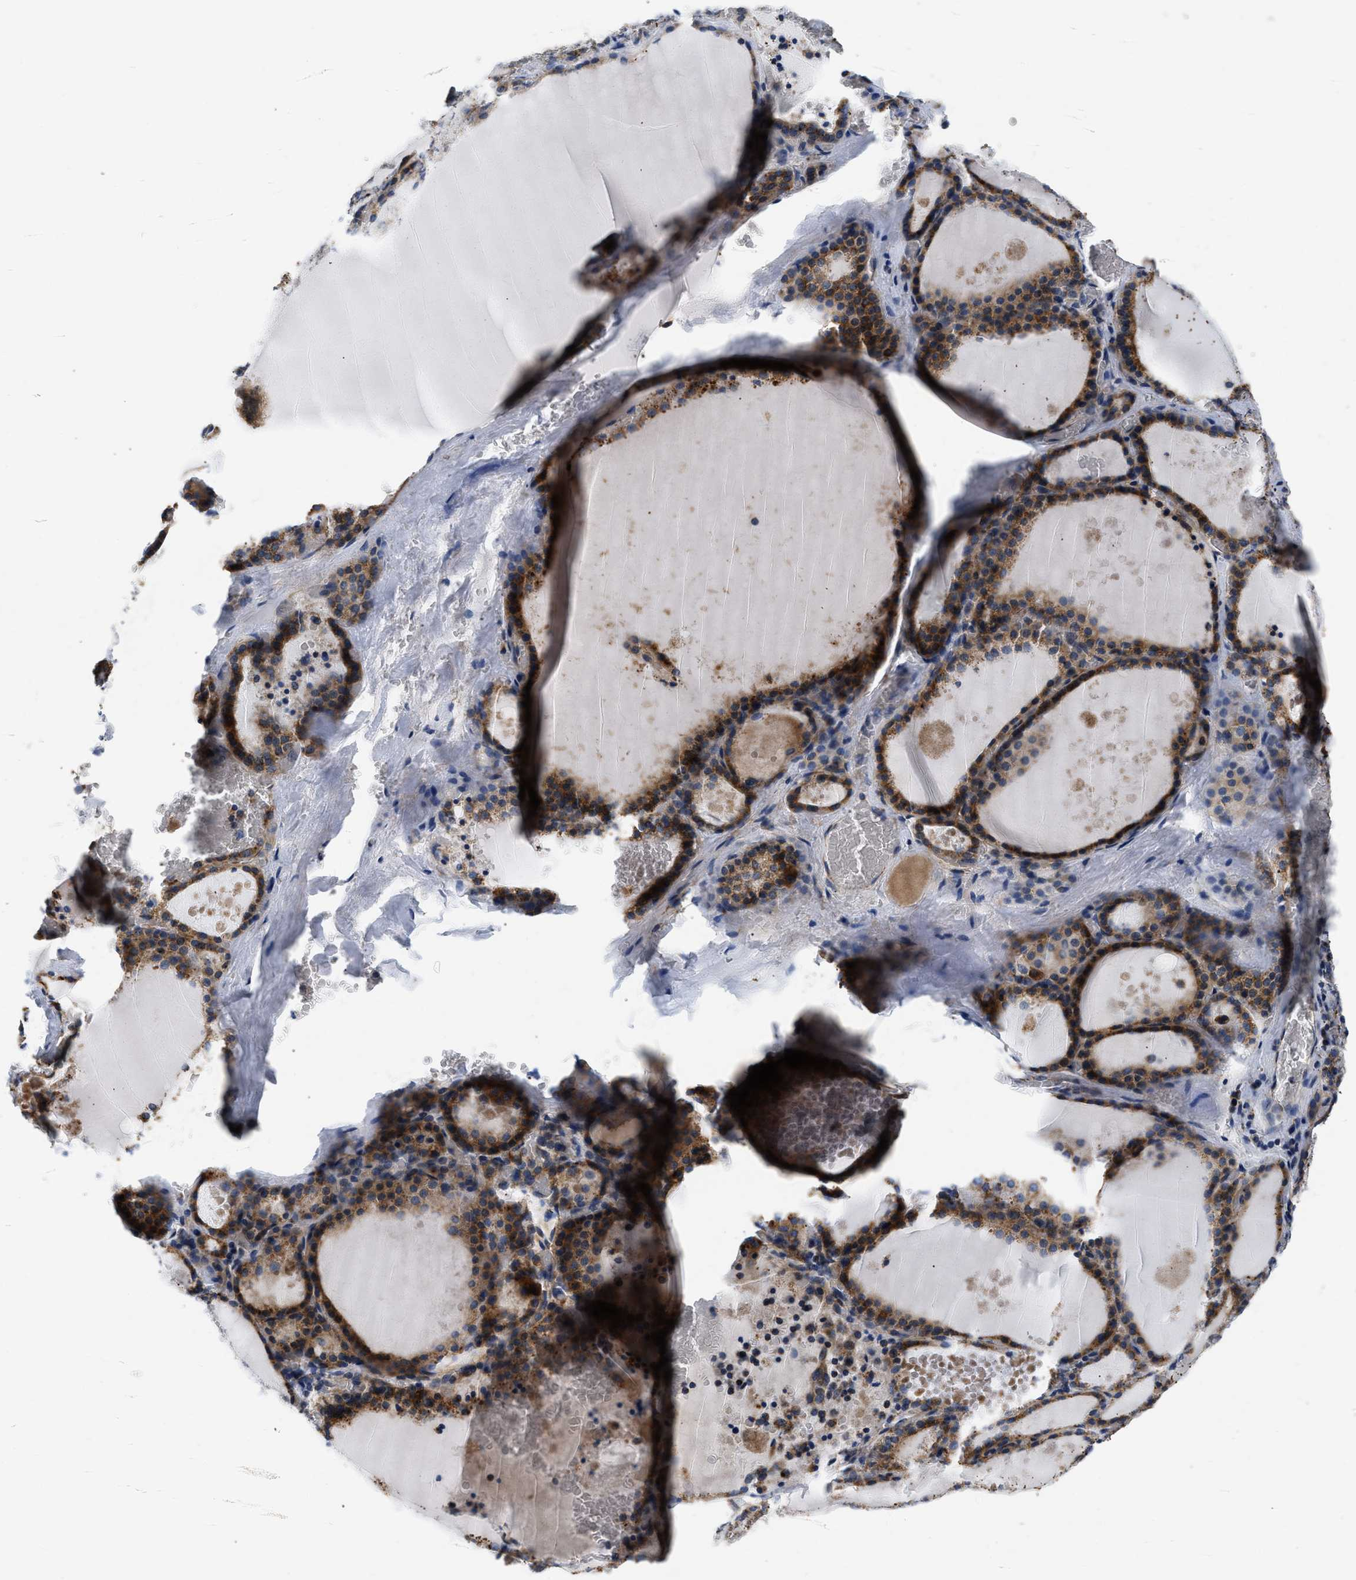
{"staining": {"intensity": "moderate", "quantity": ">75%", "location": "cytoplasmic/membranous"}, "tissue": "thyroid gland", "cell_type": "Glandular cells", "image_type": "normal", "snomed": [{"axis": "morphology", "description": "Normal tissue, NOS"}, {"axis": "topography", "description": "Thyroid gland"}], "caption": "Thyroid gland stained with IHC reveals moderate cytoplasmic/membranous positivity in approximately >75% of glandular cells.", "gene": "PDP1", "patient": {"sex": "male", "age": 56}}